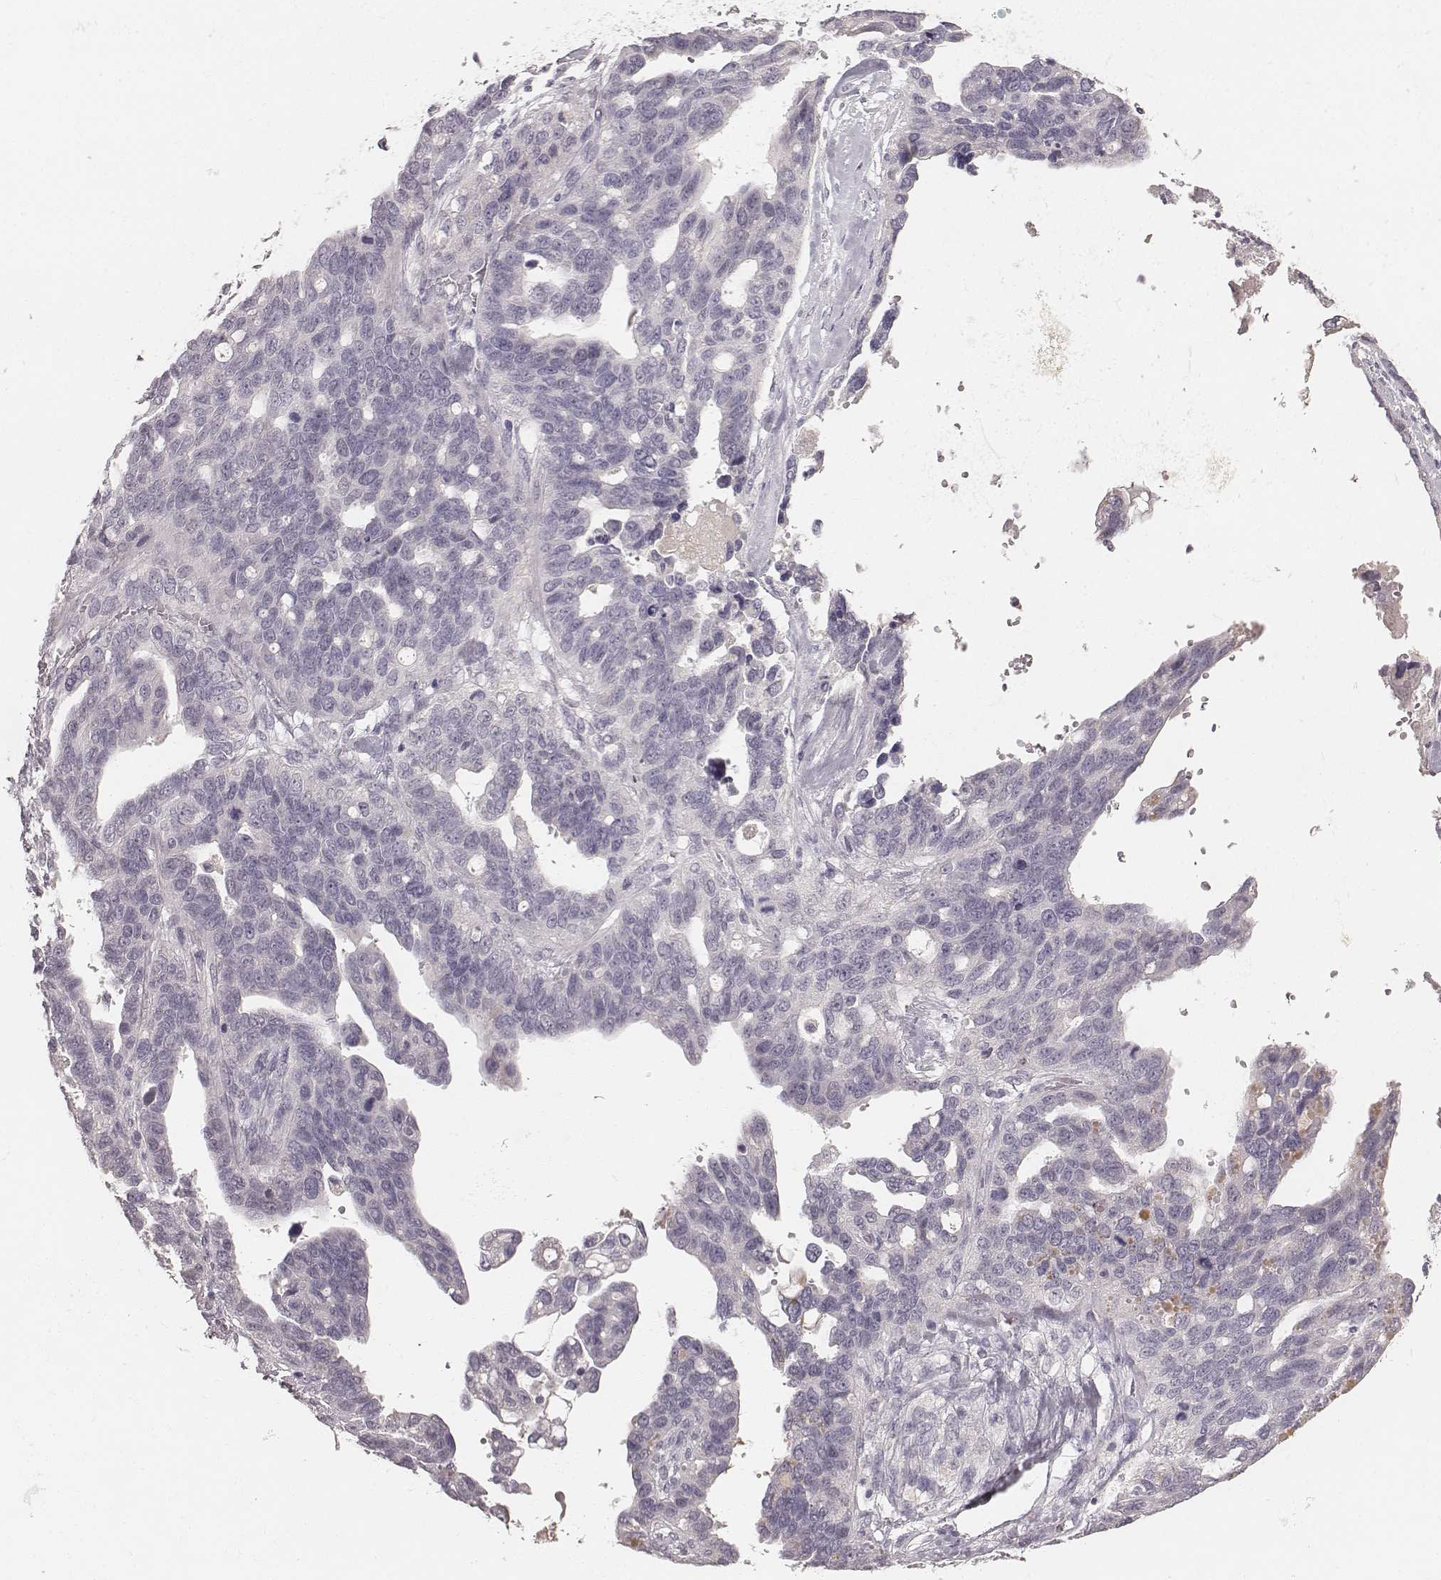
{"staining": {"intensity": "negative", "quantity": "none", "location": "none"}, "tissue": "ovarian cancer", "cell_type": "Tumor cells", "image_type": "cancer", "snomed": [{"axis": "morphology", "description": "Cystadenocarcinoma, serous, NOS"}, {"axis": "topography", "description": "Ovary"}], "caption": "This histopathology image is of ovarian cancer (serous cystadenocarcinoma) stained with immunohistochemistry to label a protein in brown with the nuclei are counter-stained blue. There is no positivity in tumor cells.", "gene": "LY6K", "patient": {"sex": "female", "age": 69}}